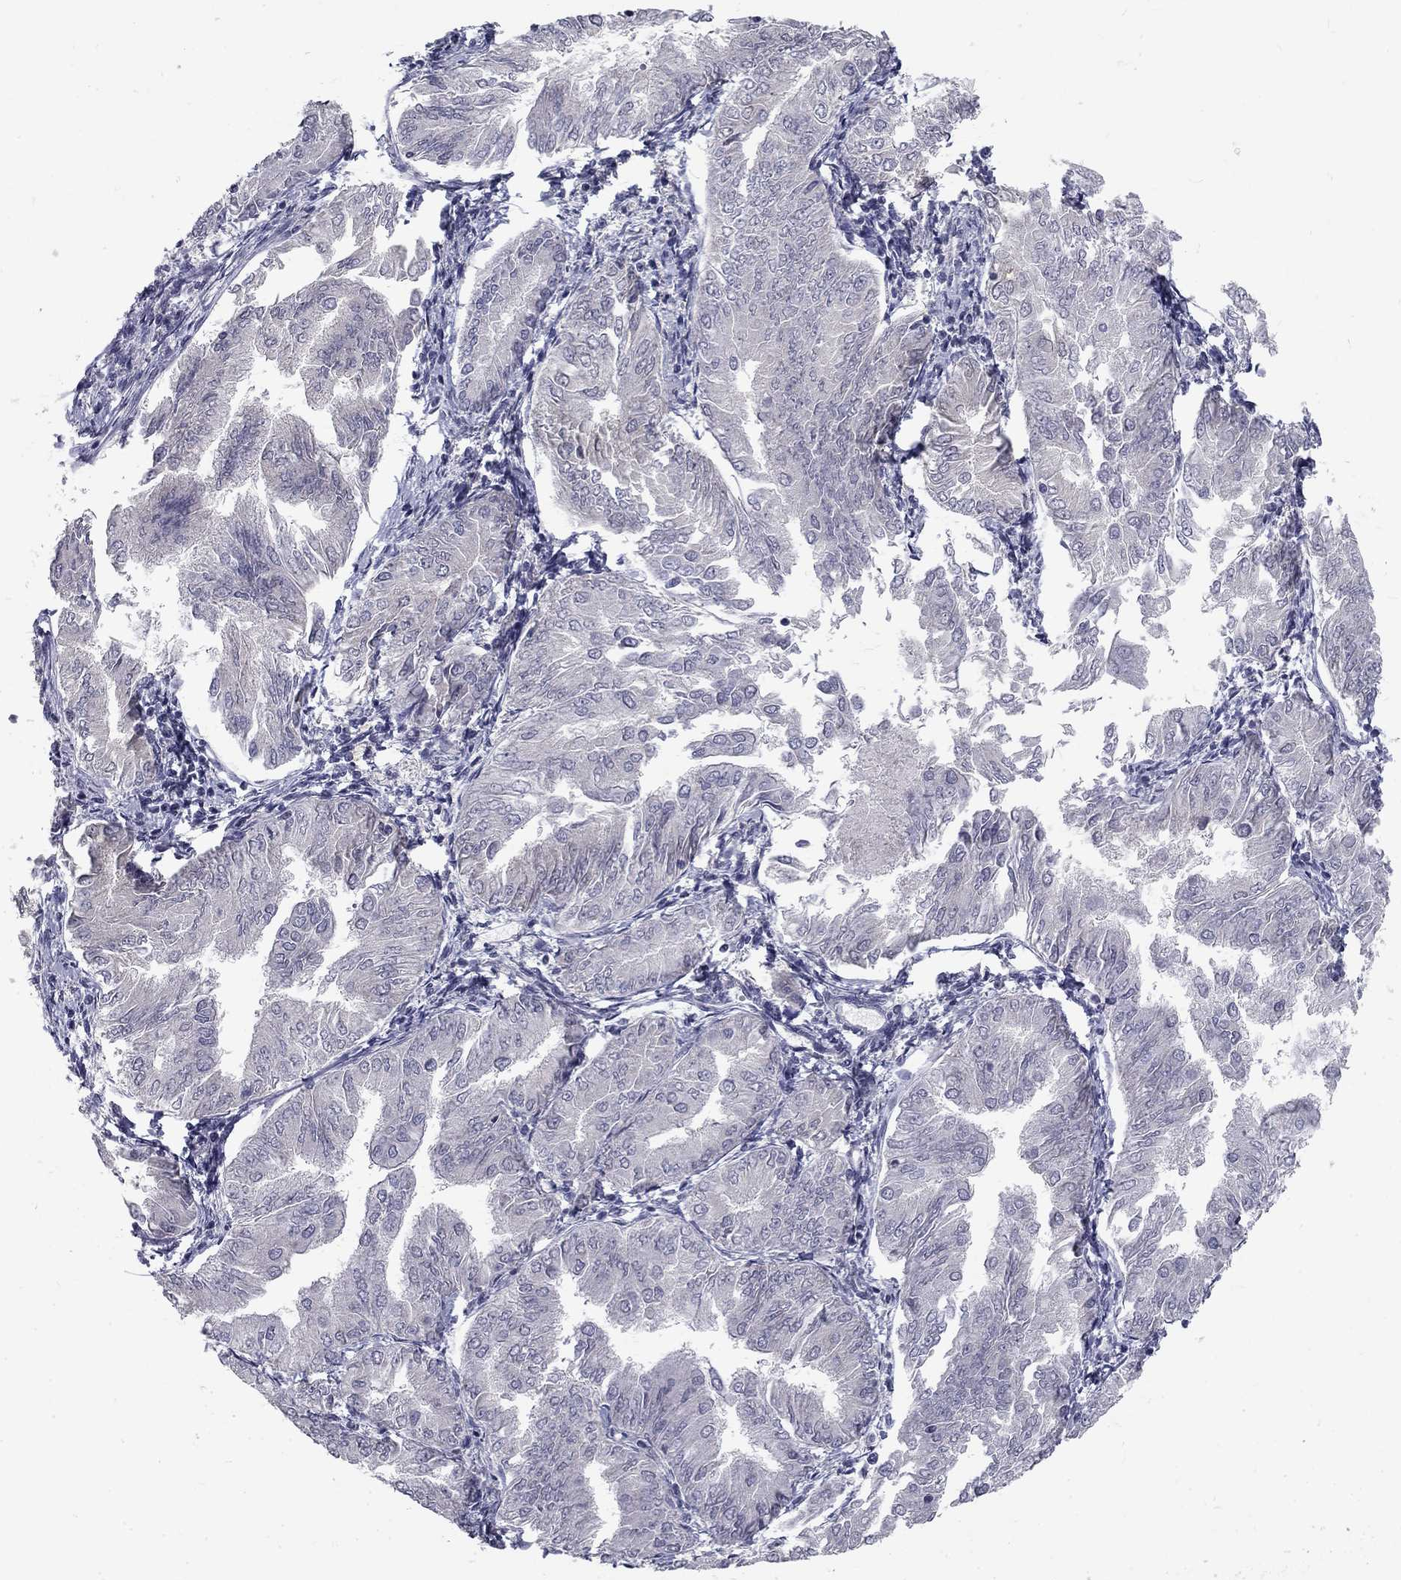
{"staining": {"intensity": "negative", "quantity": "none", "location": "none"}, "tissue": "endometrial cancer", "cell_type": "Tumor cells", "image_type": "cancer", "snomed": [{"axis": "morphology", "description": "Adenocarcinoma, NOS"}, {"axis": "topography", "description": "Endometrium"}], "caption": "Tumor cells are negative for brown protein staining in endometrial cancer.", "gene": "NOS1", "patient": {"sex": "female", "age": 53}}